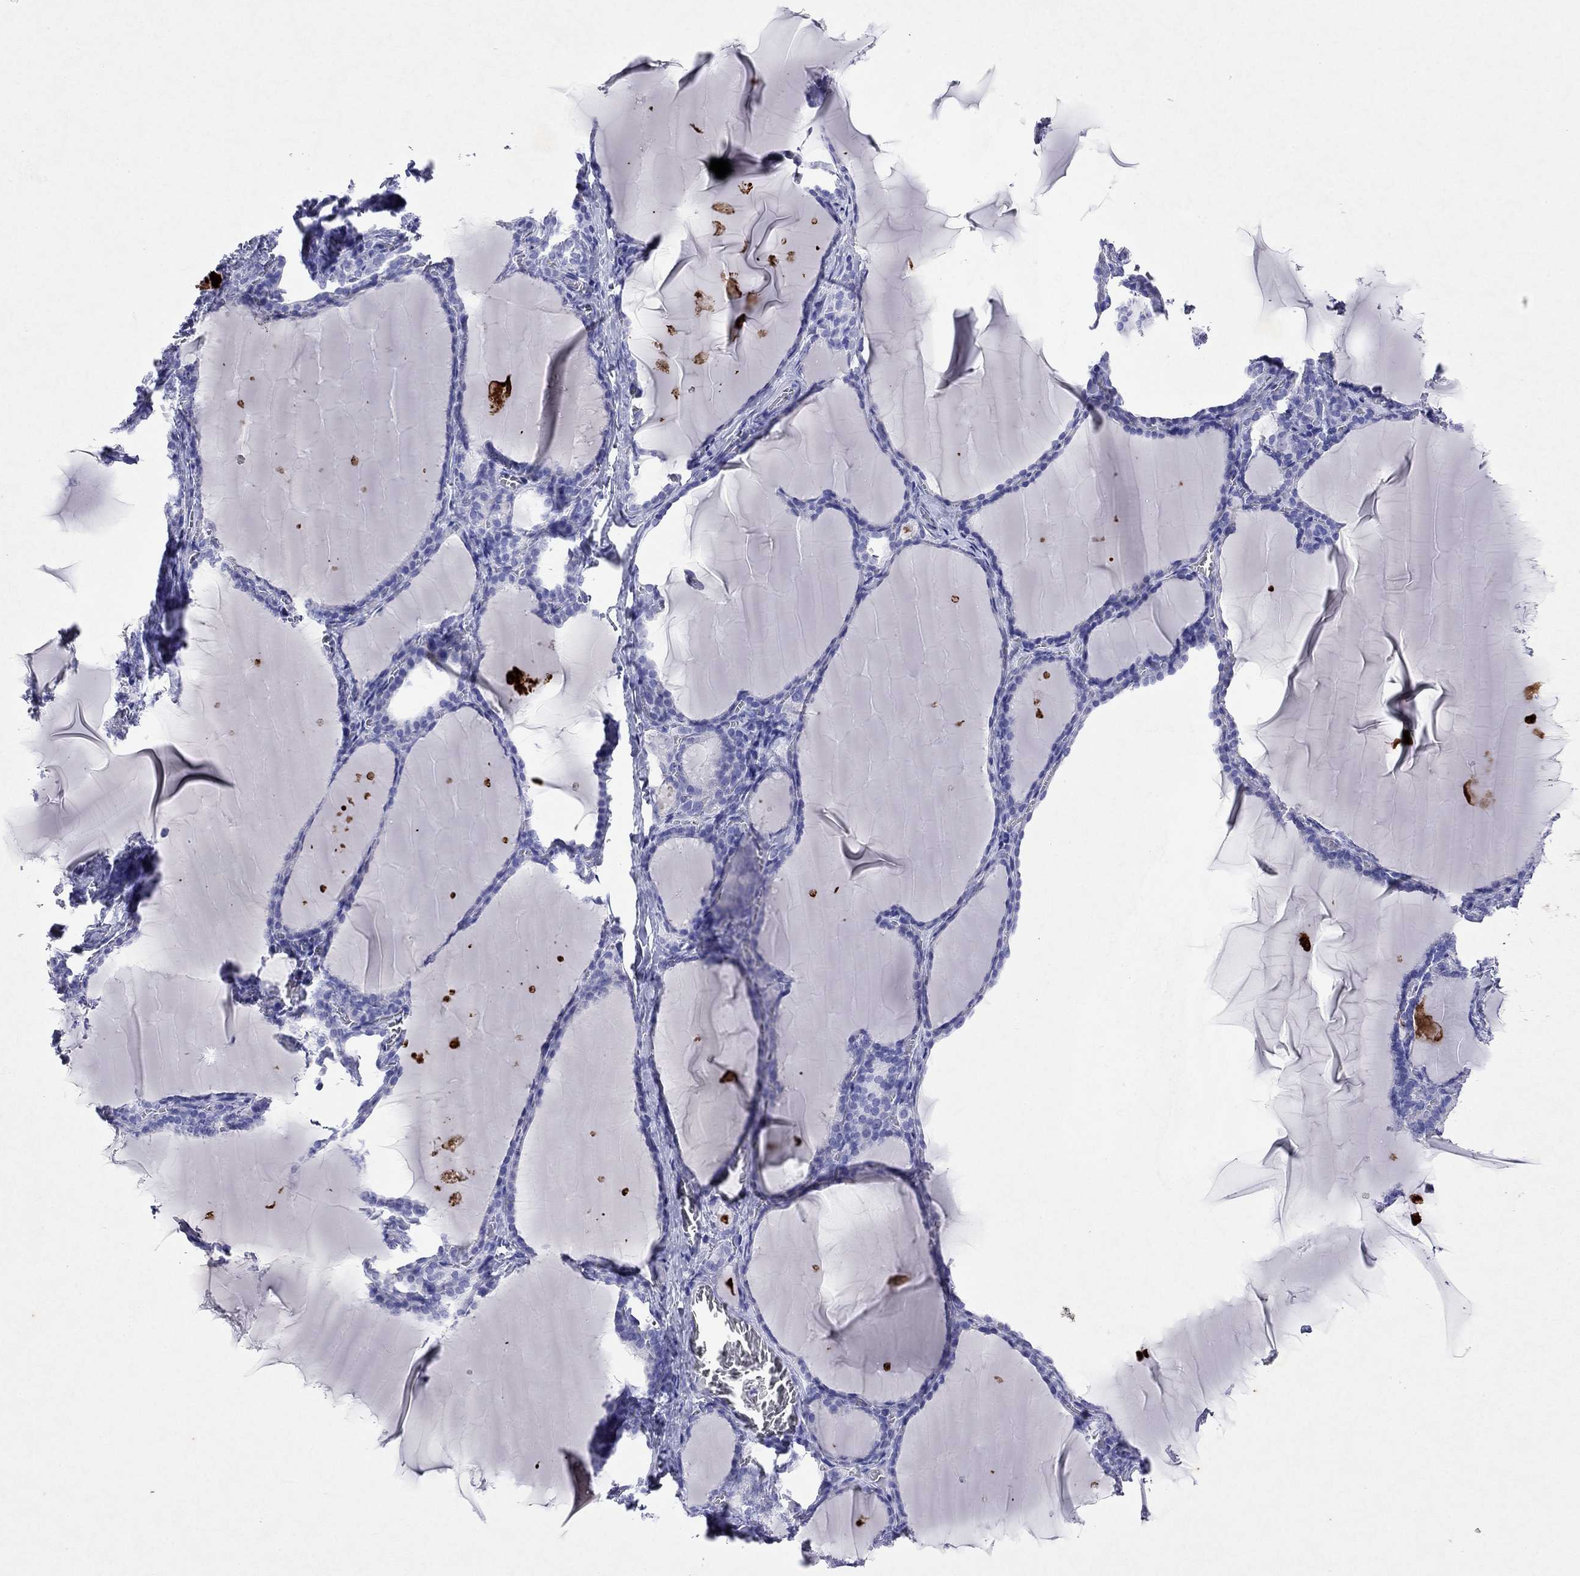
{"staining": {"intensity": "negative", "quantity": "none", "location": "none"}, "tissue": "thyroid gland", "cell_type": "Glandular cells", "image_type": "normal", "snomed": [{"axis": "morphology", "description": "Normal tissue, NOS"}, {"axis": "morphology", "description": "Hyperplasia, NOS"}, {"axis": "topography", "description": "Thyroid gland"}], "caption": "An immunohistochemistry (IHC) histopathology image of normal thyroid gland is shown. There is no staining in glandular cells of thyroid gland.", "gene": "ARMC12", "patient": {"sex": "female", "age": 27}}